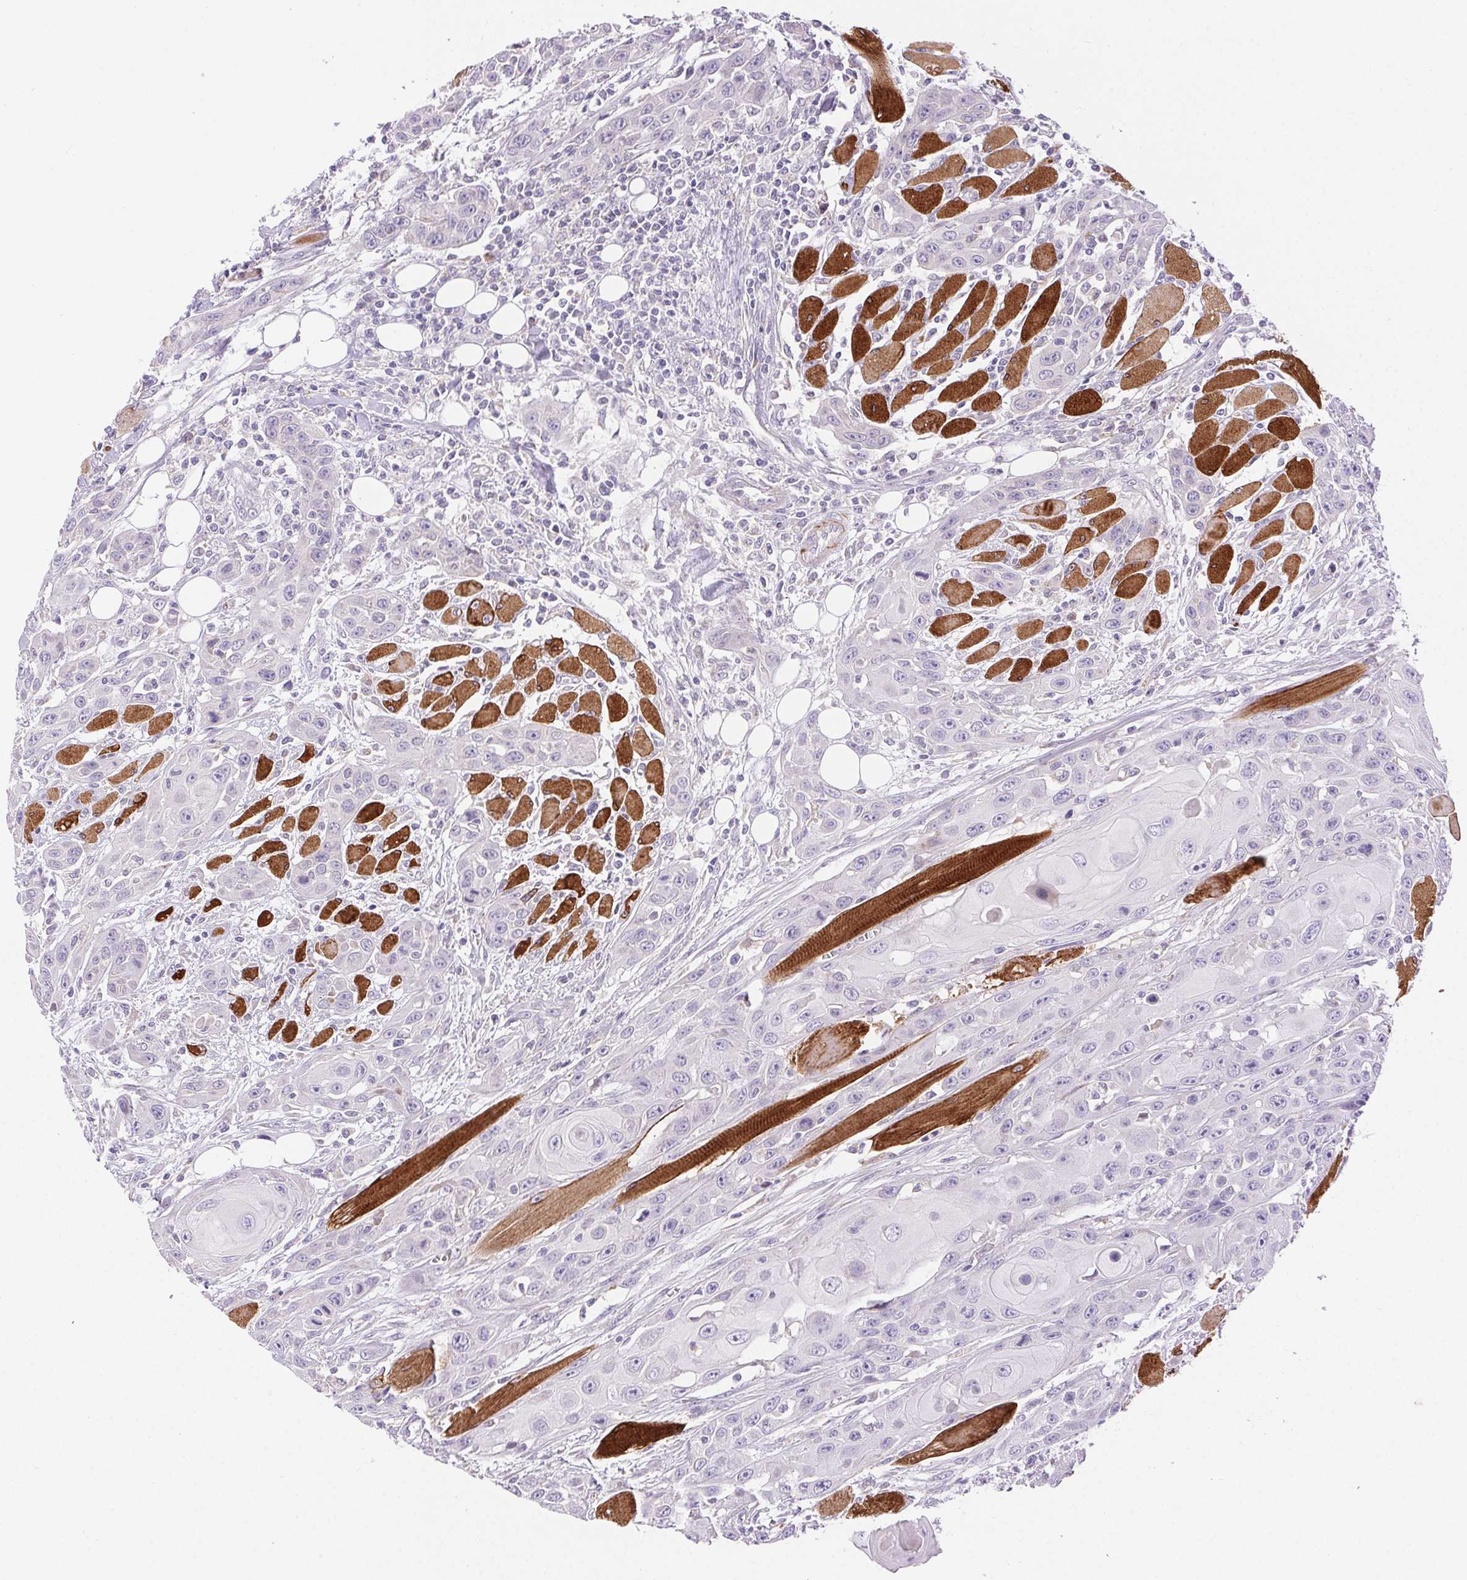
{"staining": {"intensity": "negative", "quantity": "none", "location": "none"}, "tissue": "head and neck cancer", "cell_type": "Tumor cells", "image_type": "cancer", "snomed": [{"axis": "morphology", "description": "Squamous cell carcinoma, NOS"}, {"axis": "topography", "description": "Head-Neck"}], "caption": "The IHC histopathology image has no significant staining in tumor cells of head and neck squamous cell carcinoma tissue. (DAB IHC, high magnification).", "gene": "ARHGAP11B", "patient": {"sex": "female", "age": 80}}